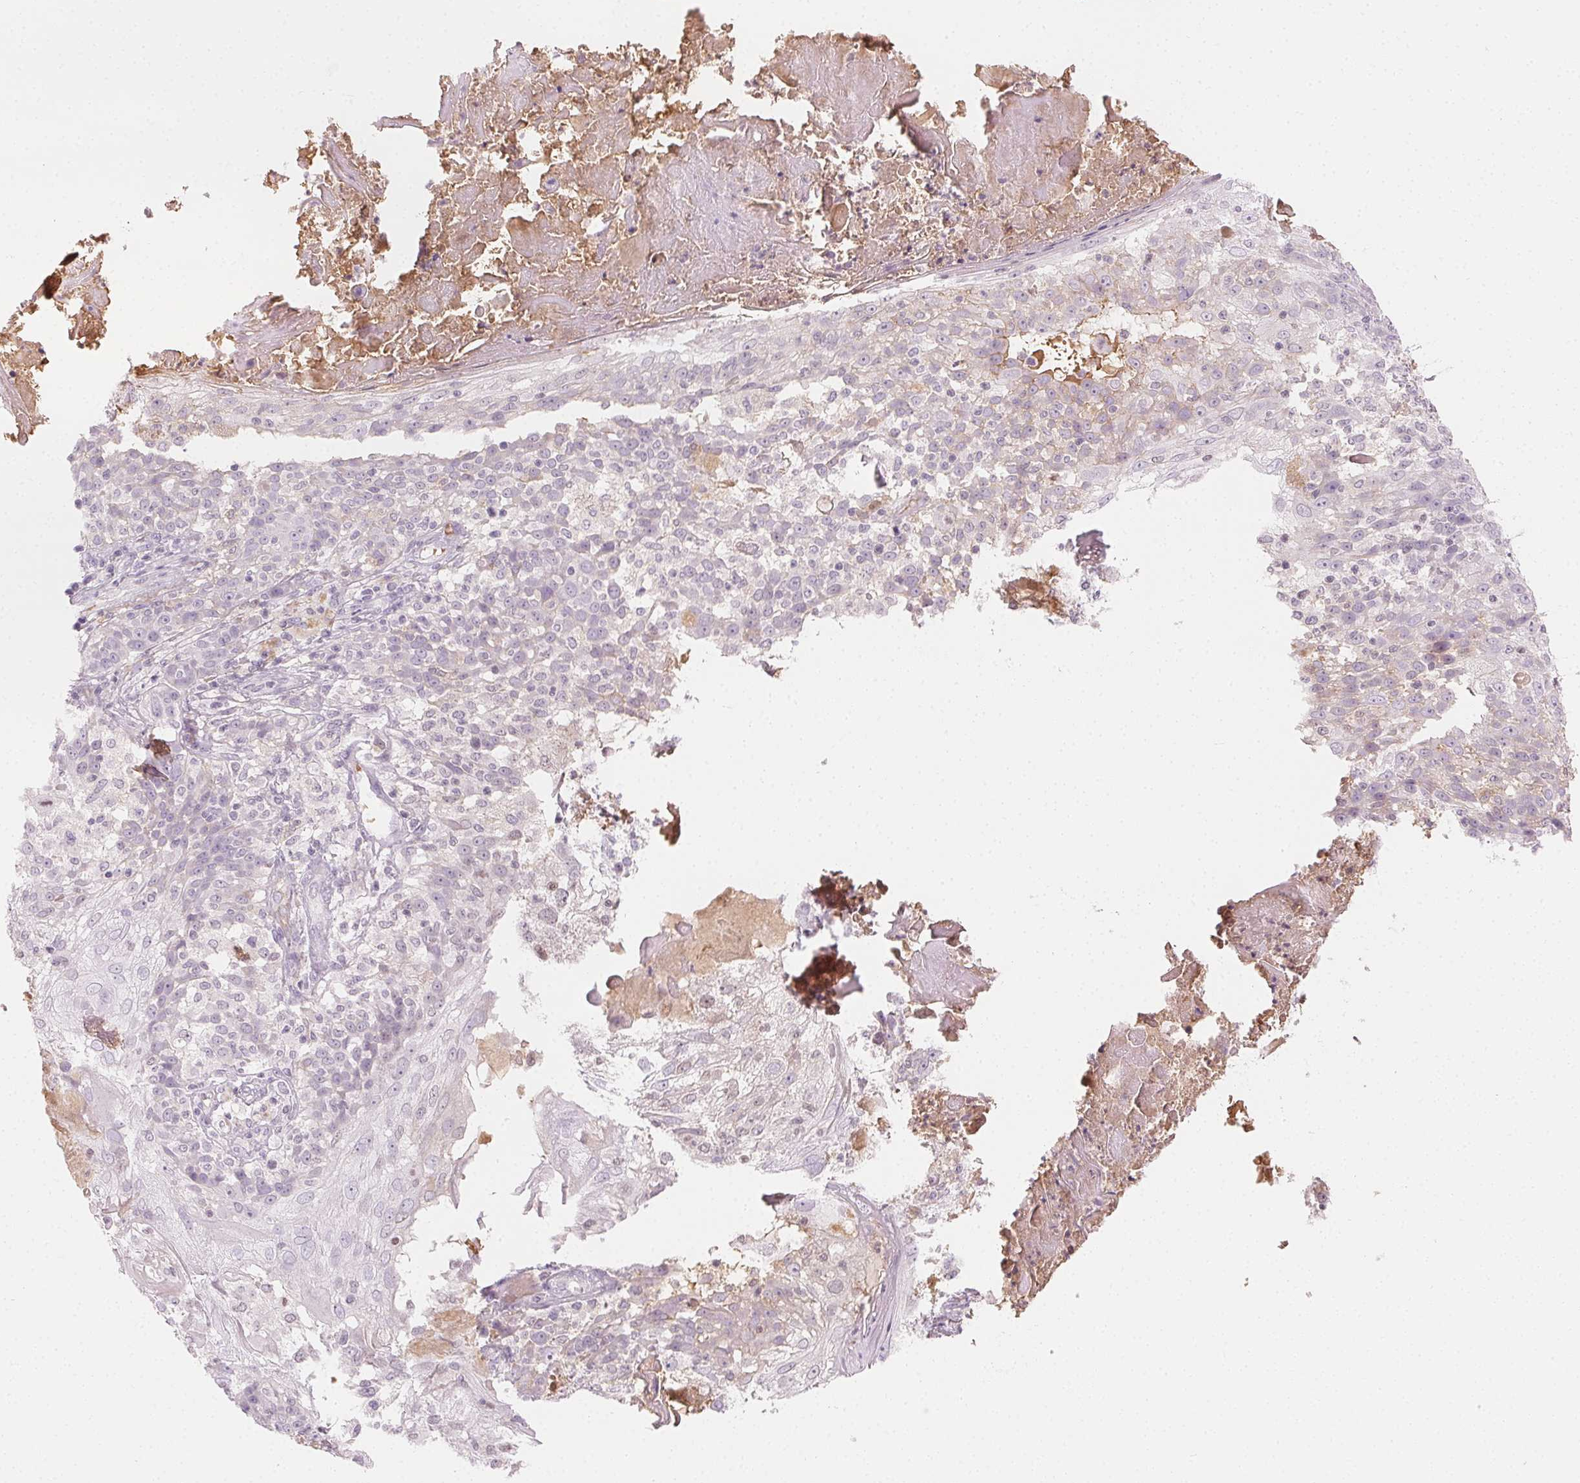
{"staining": {"intensity": "negative", "quantity": "none", "location": "none"}, "tissue": "skin cancer", "cell_type": "Tumor cells", "image_type": "cancer", "snomed": [{"axis": "morphology", "description": "Normal tissue, NOS"}, {"axis": "morphology", "description": "Squamous cell carcinoma, NOS"}, {"axis": "topography", "description": "Skin"}], "caption": "IHC image of neoplastic tissue: human squamous cell carcinoma (skin) stained with DAB shows no significant protein positivity in tumor cells.", "gene": "AFM", "patient": {"sex": "female", "age": 83}}